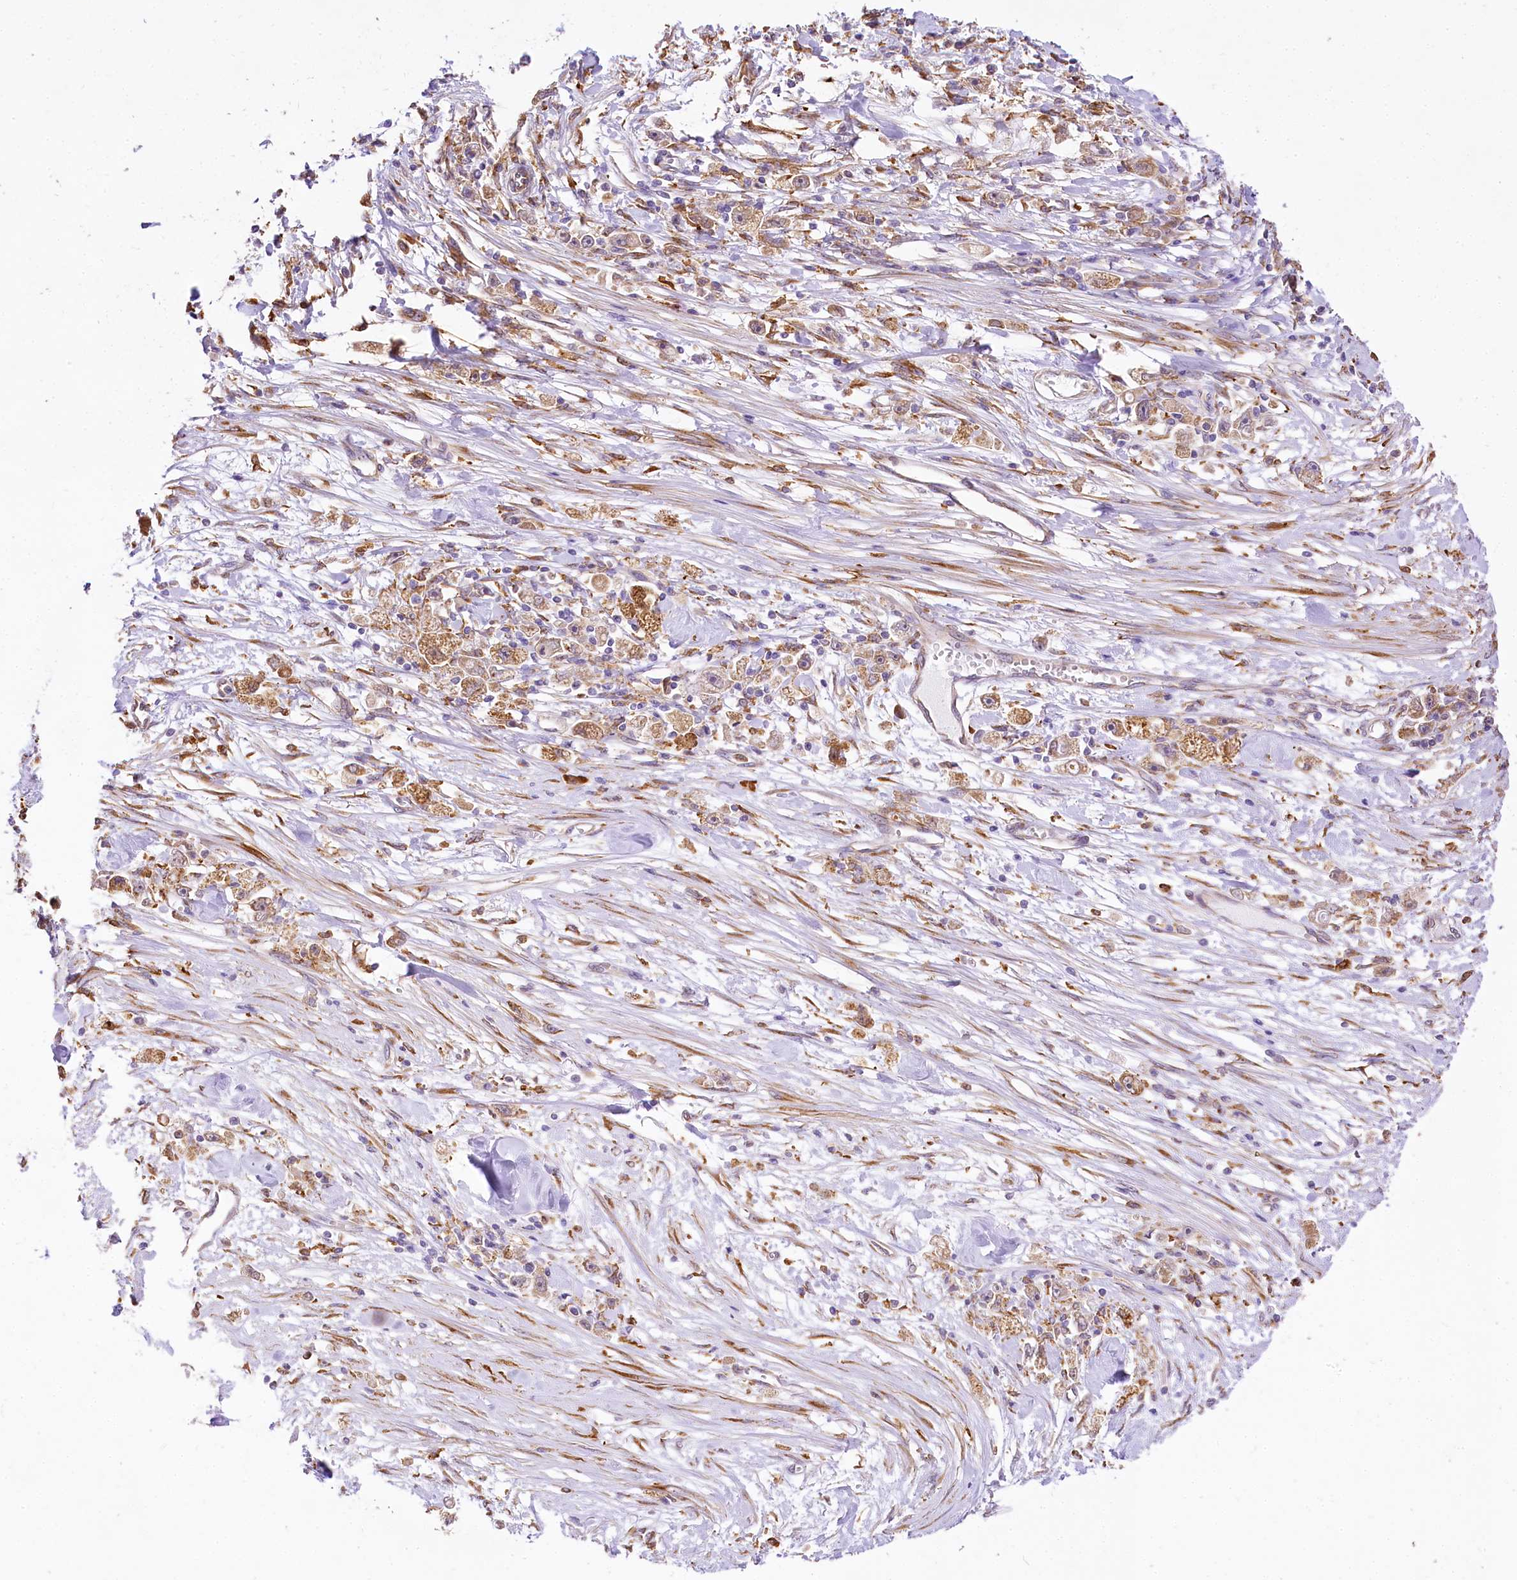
{"staining": {"intensity": "moderate", "quantity": ">75%", "location": "cytoplasmic/membranous"}, "tissue": "stomach cancer", "cell_type": "Tumor cells", "image_type": "cancer", "snomed": [{"axis": "morphology", "description": "Adenocarcinoma, NOS"}, {"axis": "topography", "description": "Stomach"}], "caption": "Immunohistochemistry micrograph of human stomach adenocarcinoma stained for a protein (brown), which reveals medium levels of moderate cytoplasmic/membranous staining in about >75% of tumor cells.", "gene": "PPIP5K2", "patient": {"sex": "female", "age": 59}}